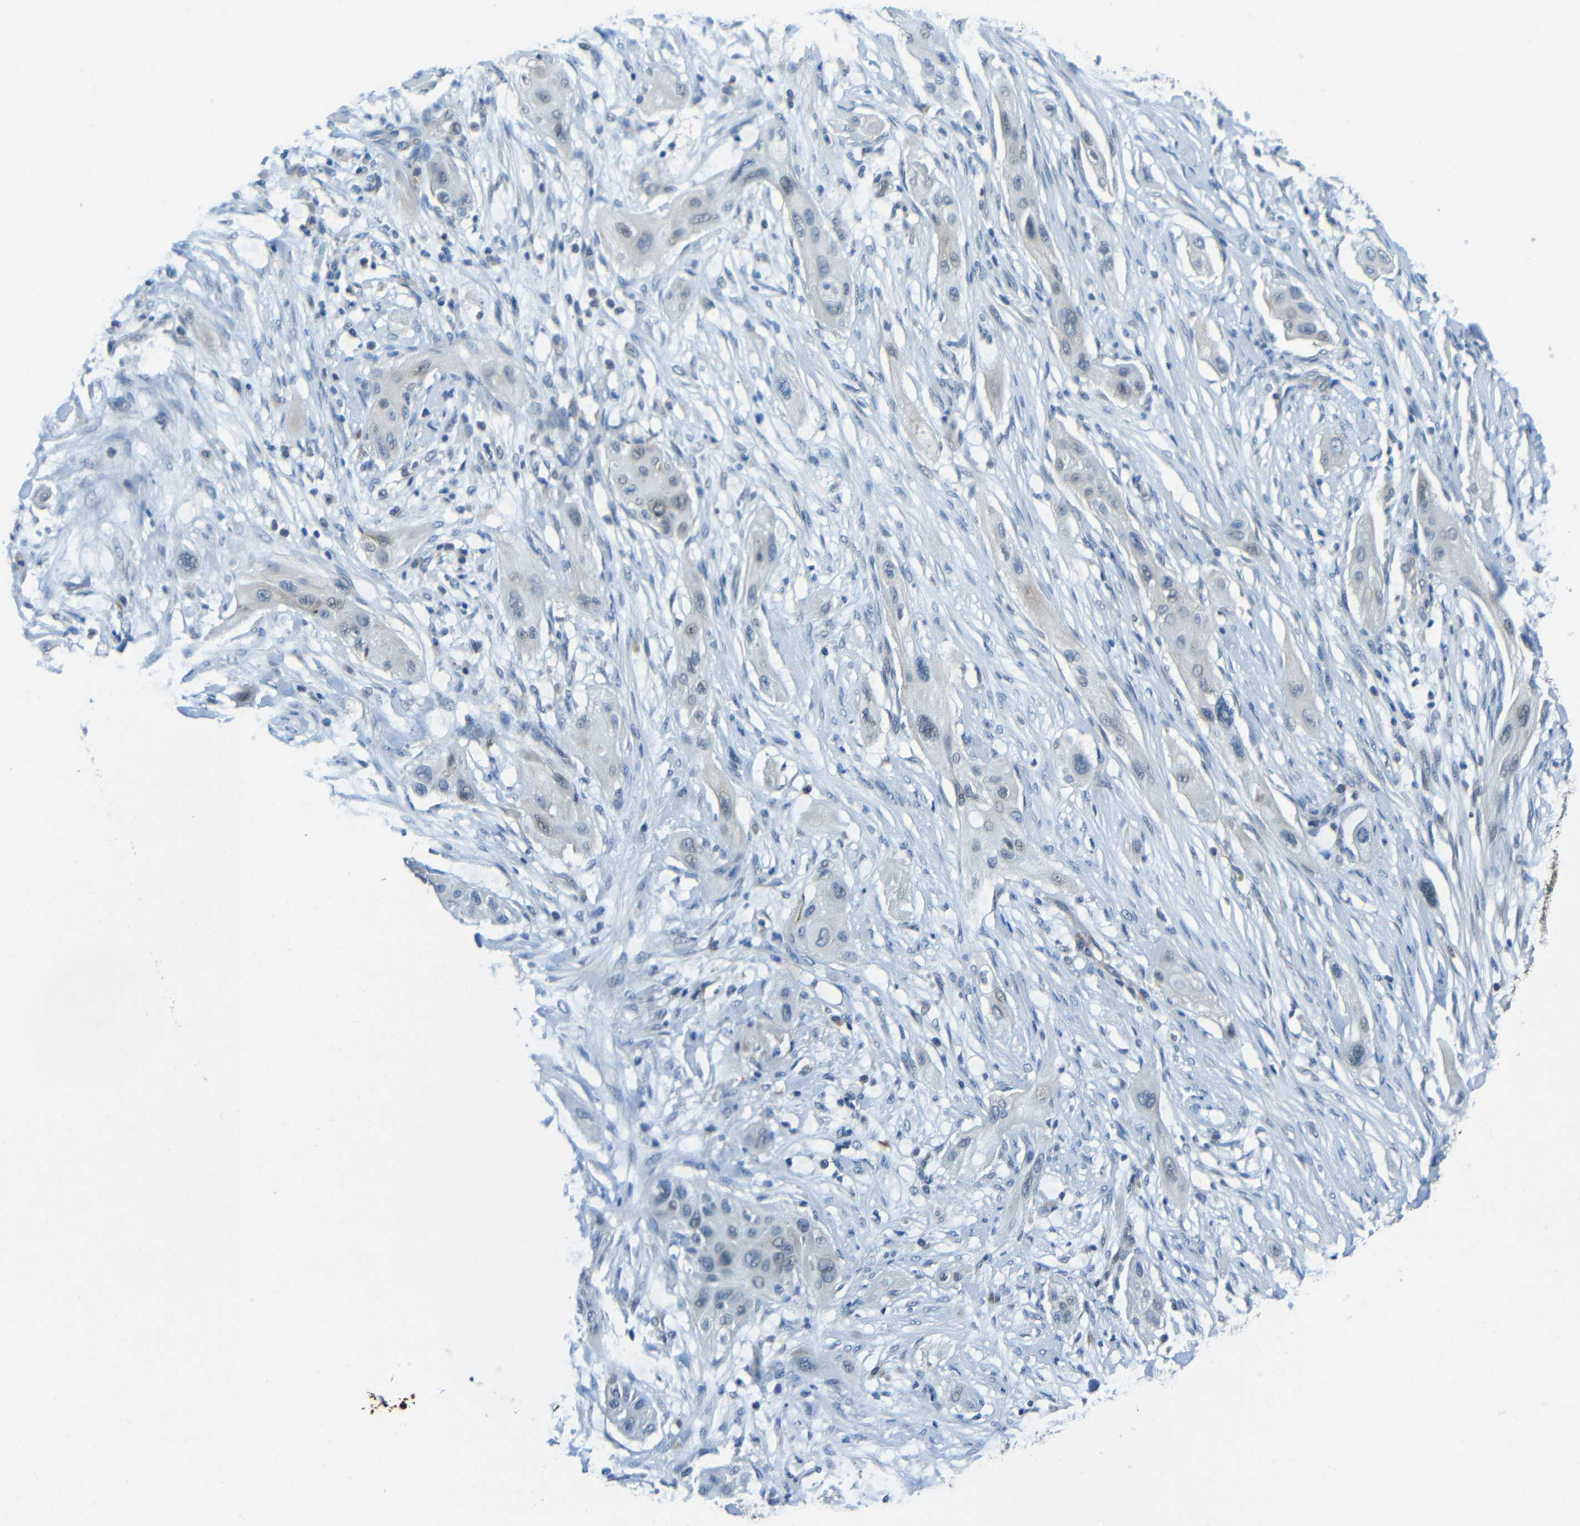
{"staining": {"intensity": "negative", "quantity": "none", "location": "none"}, "tissue": "lung cancer", "cell_type": "Tumor cells", "image_type": "cancer", "snomed": [{"axis": "morphology", "description": "Squamous cell carcinoma, NOS"}, {"axis": "topography", "description": "Lung"}], "caption": "Protein analysis of lung squamous cell carcinoma demonstrates no significant staining in tumor cells.", "gene": "ANKRD22", "patient": {"sex": "female", "age": 47}}